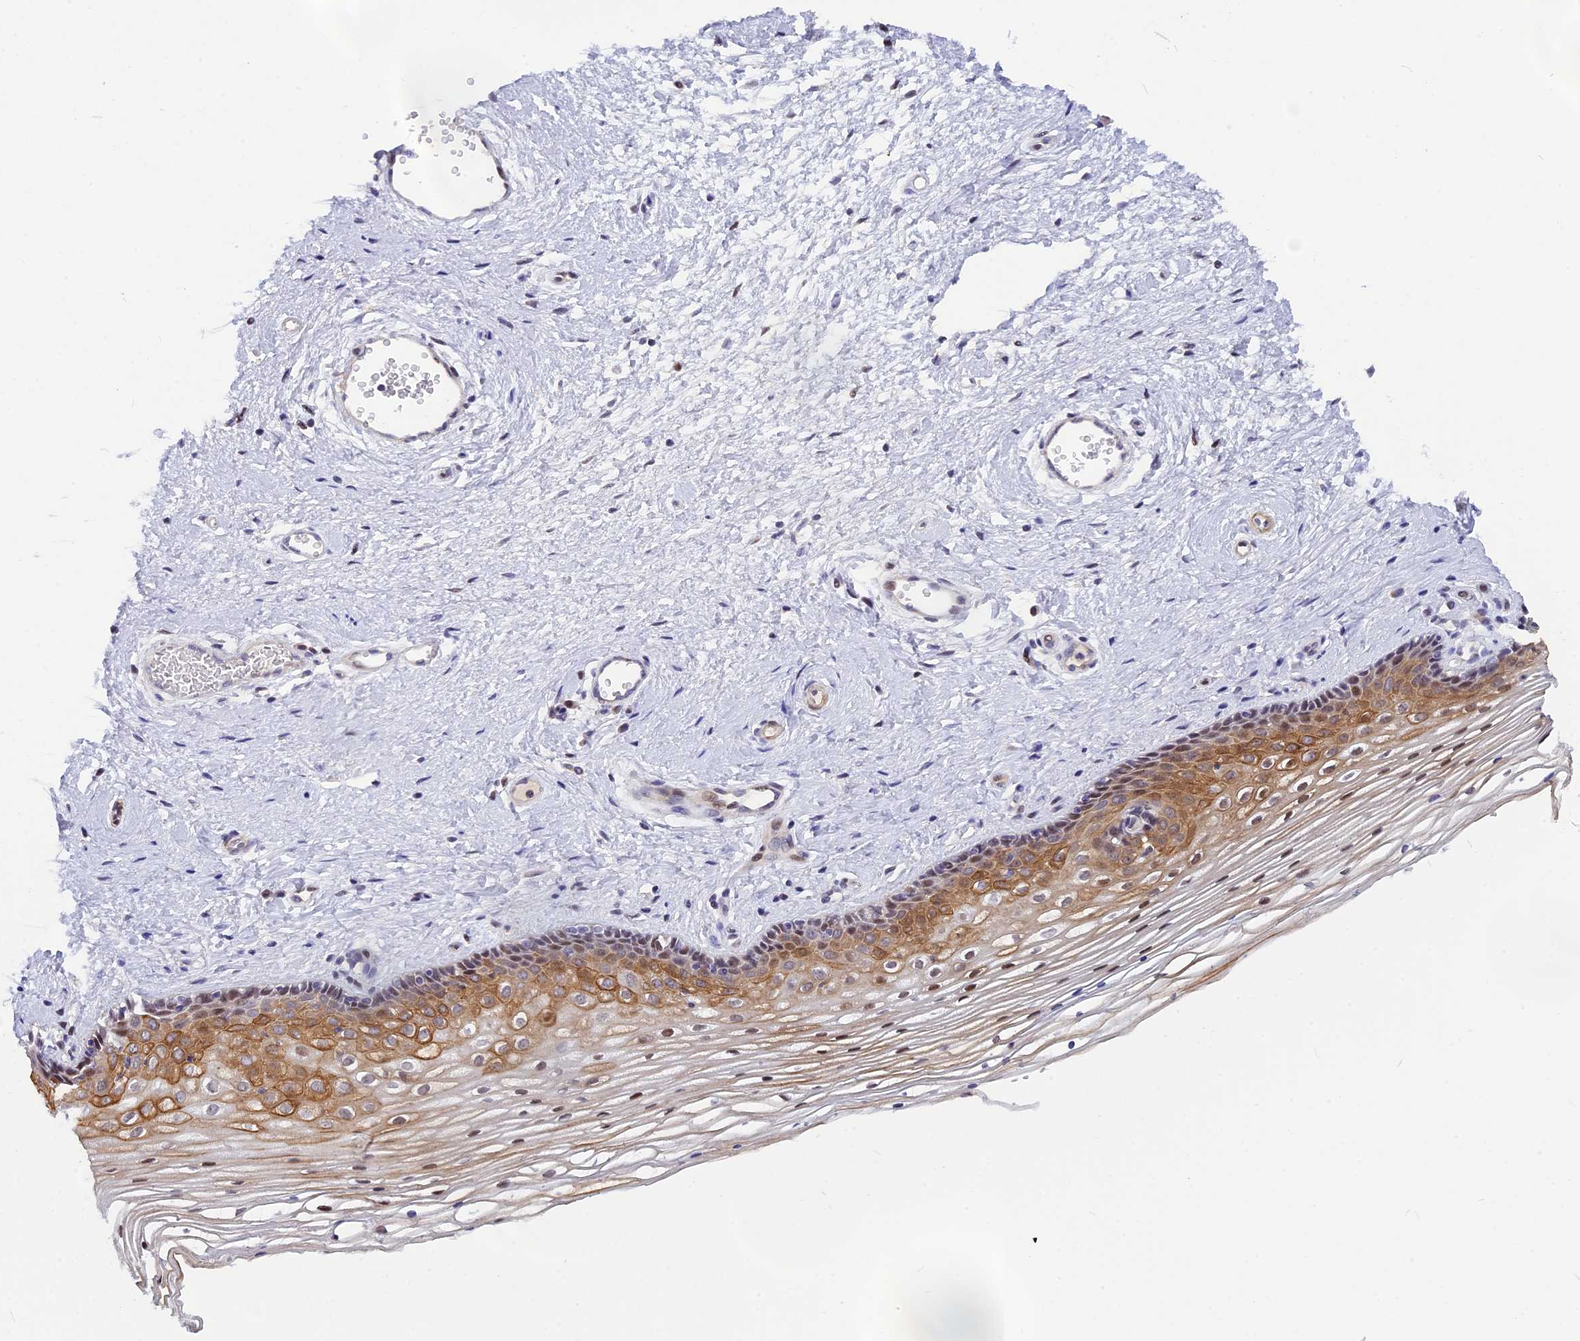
{"staining": {"intensity": "moderate", "quantity": "<25%", "location": "cytoplasmic/membranous,nuclear"}, "tissue": "vagina", "cell_type": "Squamous epithelial cells", "image_type": "normal", "snomed": [{"axis": "morphology", "description": "Normal tissue, NOS"}, {"axis": "topography", "description": "Vagina"}], "caption": "DAB (3,3'-diaminobenzidine) immunohistochemical staining of unremarkable human vagina displays moderate cytoplasmic/membranous,nuclear protein staining in about <25% of squamous epithelial cells. Immunohistochemistry stains the protein of interest in brown and the nuclei are stained blue.", "gene": "ANKRD34B", "patient": {"sex": "female", "age": 46}}